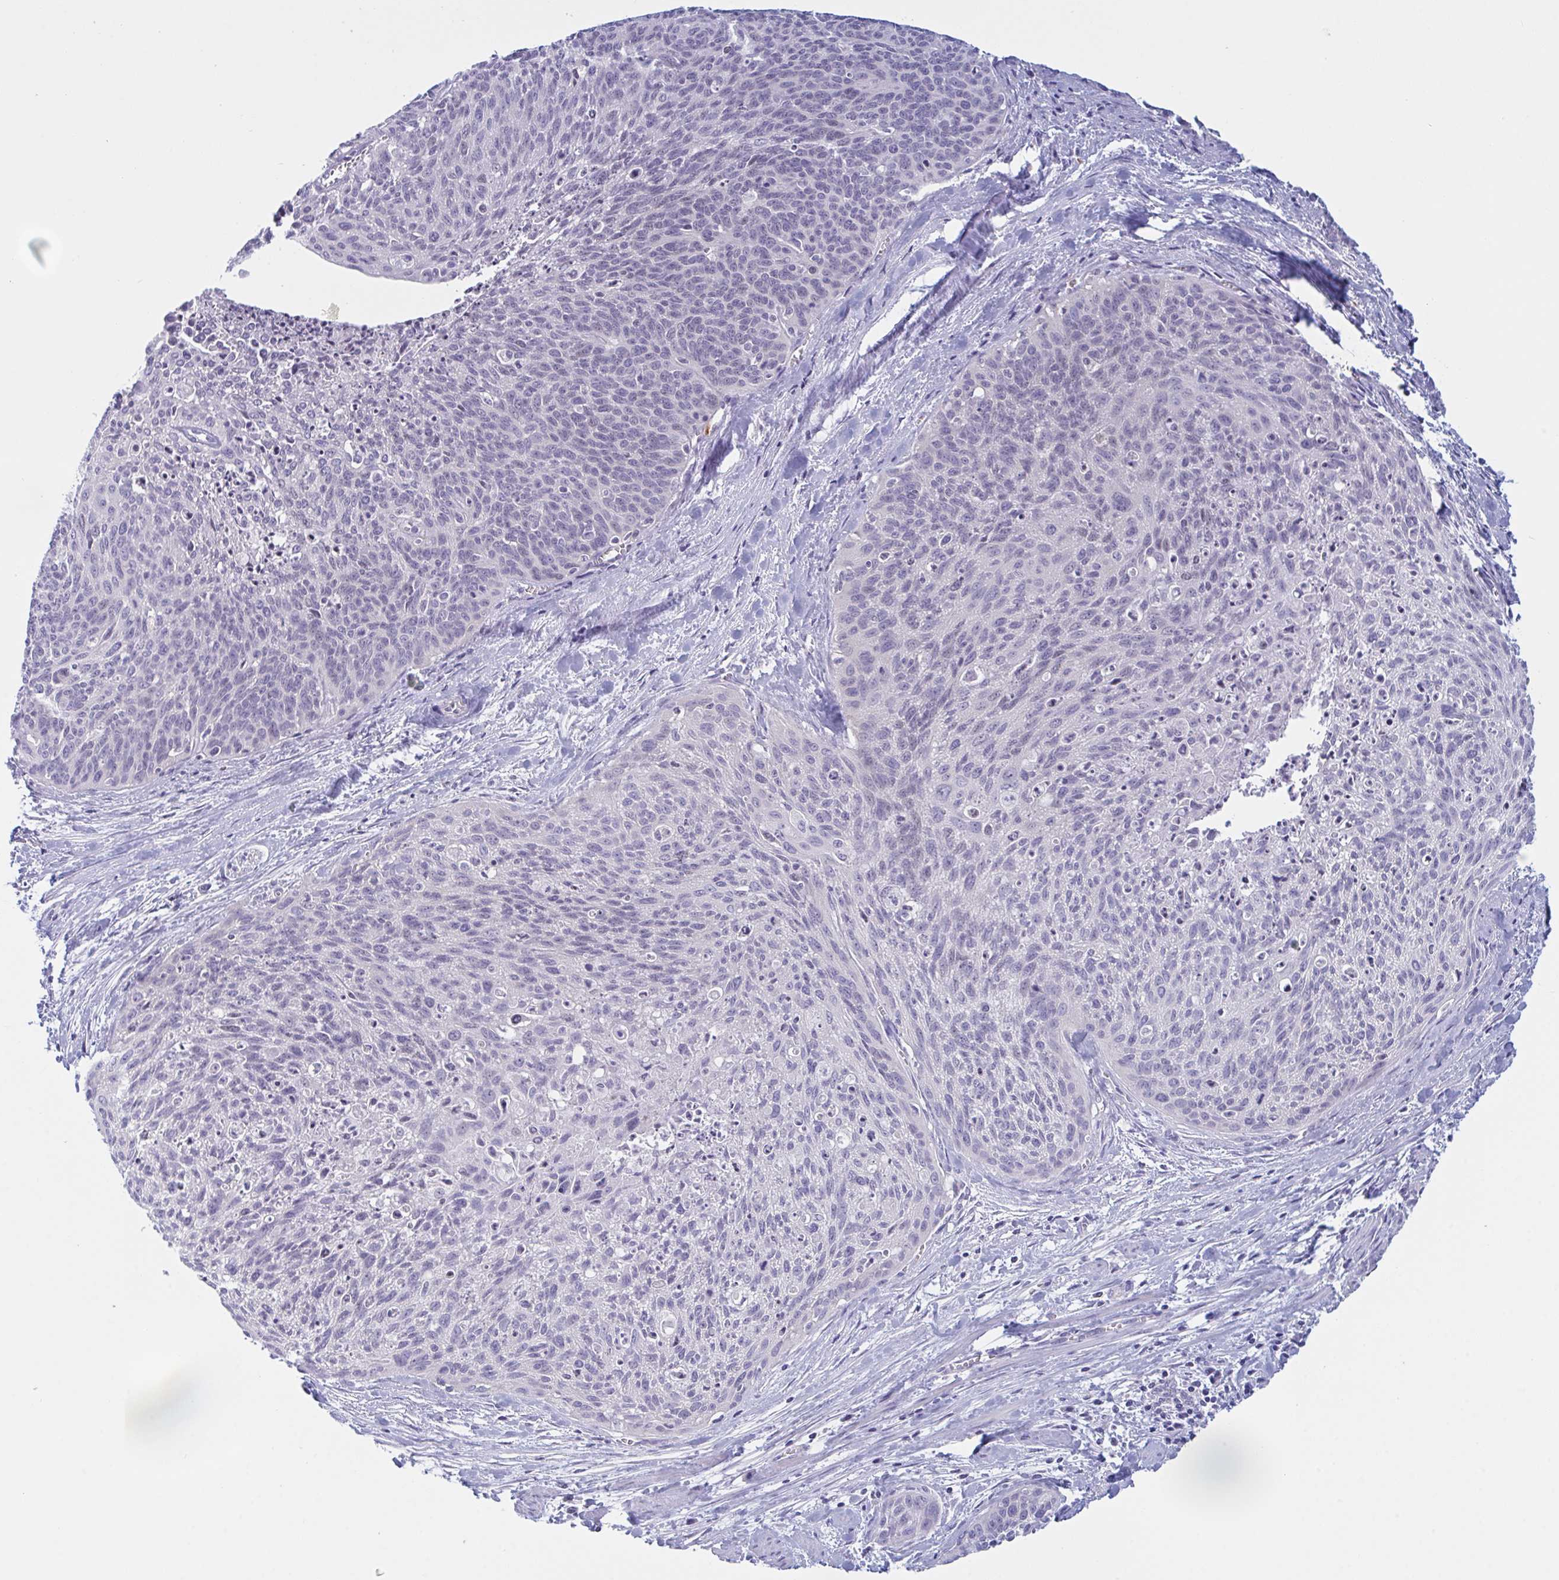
{"staining": {"intensity": "negative", "quantity": "none", "location": "none"}, "tissue": "cervical cancer", "cell_type": "Tumor cells", "image_type": "cancer", "snomed": [{"axis": "morphology", "description": "Squamous cell carcinoma, NOS"}, {"axis": "topography", "description": "Cervix"}], "caption": "High power microscopy histopathology image of an immunohistochemistry (IHC) photomicrograph of cervical cancer (squamous cell carcinoma), revealing no significant positivity in tumor cells. Nuclei are stained in blue.", "gene": "NAA30", "patient": {"sex": "female", "age": 55}}